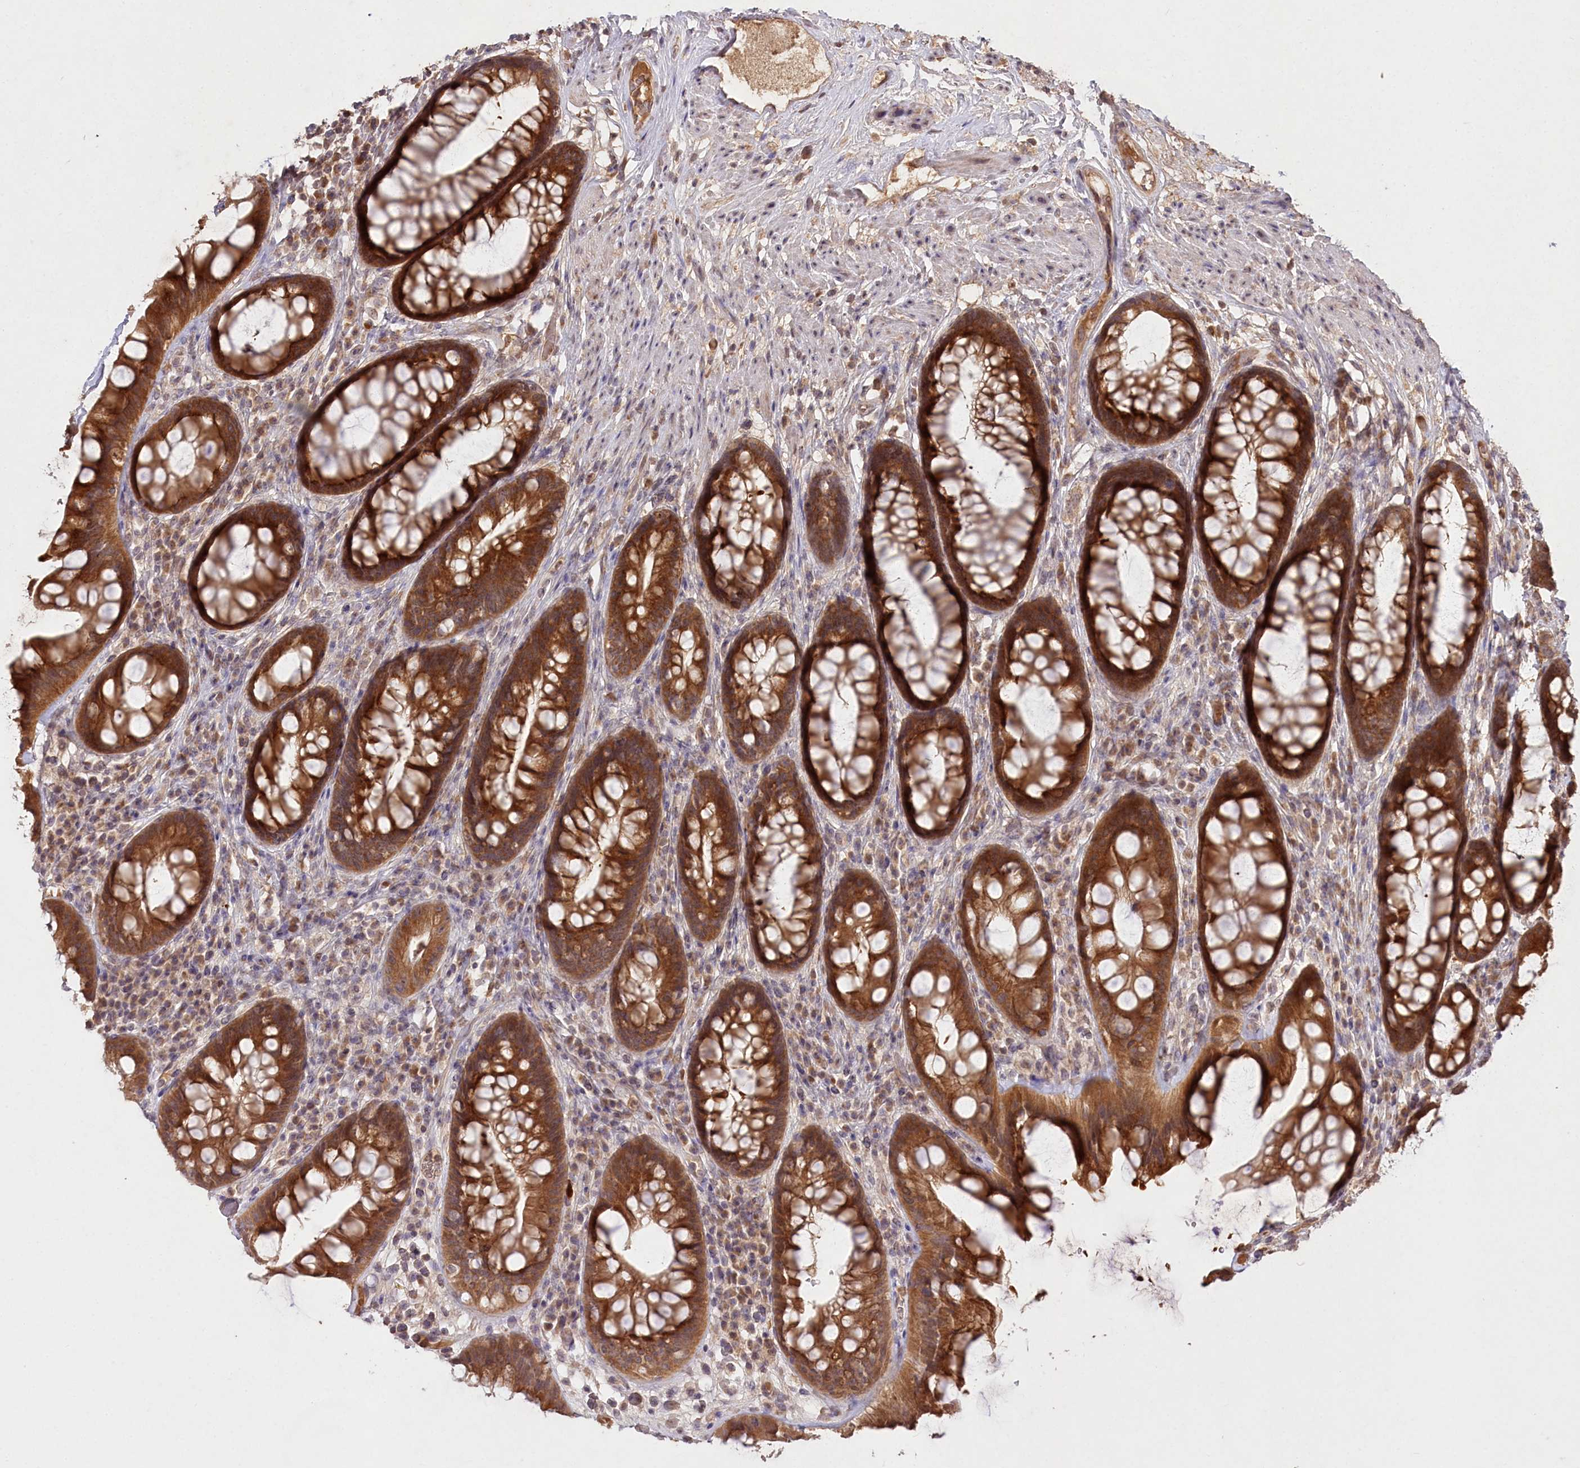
{"staining": {"intensity": "strong", "quantity": ">75%", "location": "cytoplasmic/membranous"}, "tissue": "rectum", "cell_type": "Glandular cells", "image_type": "normal", "snomed": [{"axis": "morphology", "description": "Normal tissue, NOS"}, {"axis": "topography", "description": "Rectum"}], "caption": "The immunohistochemical stain highlights strong cytoplasmic/membranous expression in glandular cells of benign rectum.", "gene": "IRAK1BP1", "patient": {"sex": "male", "age": 74}}